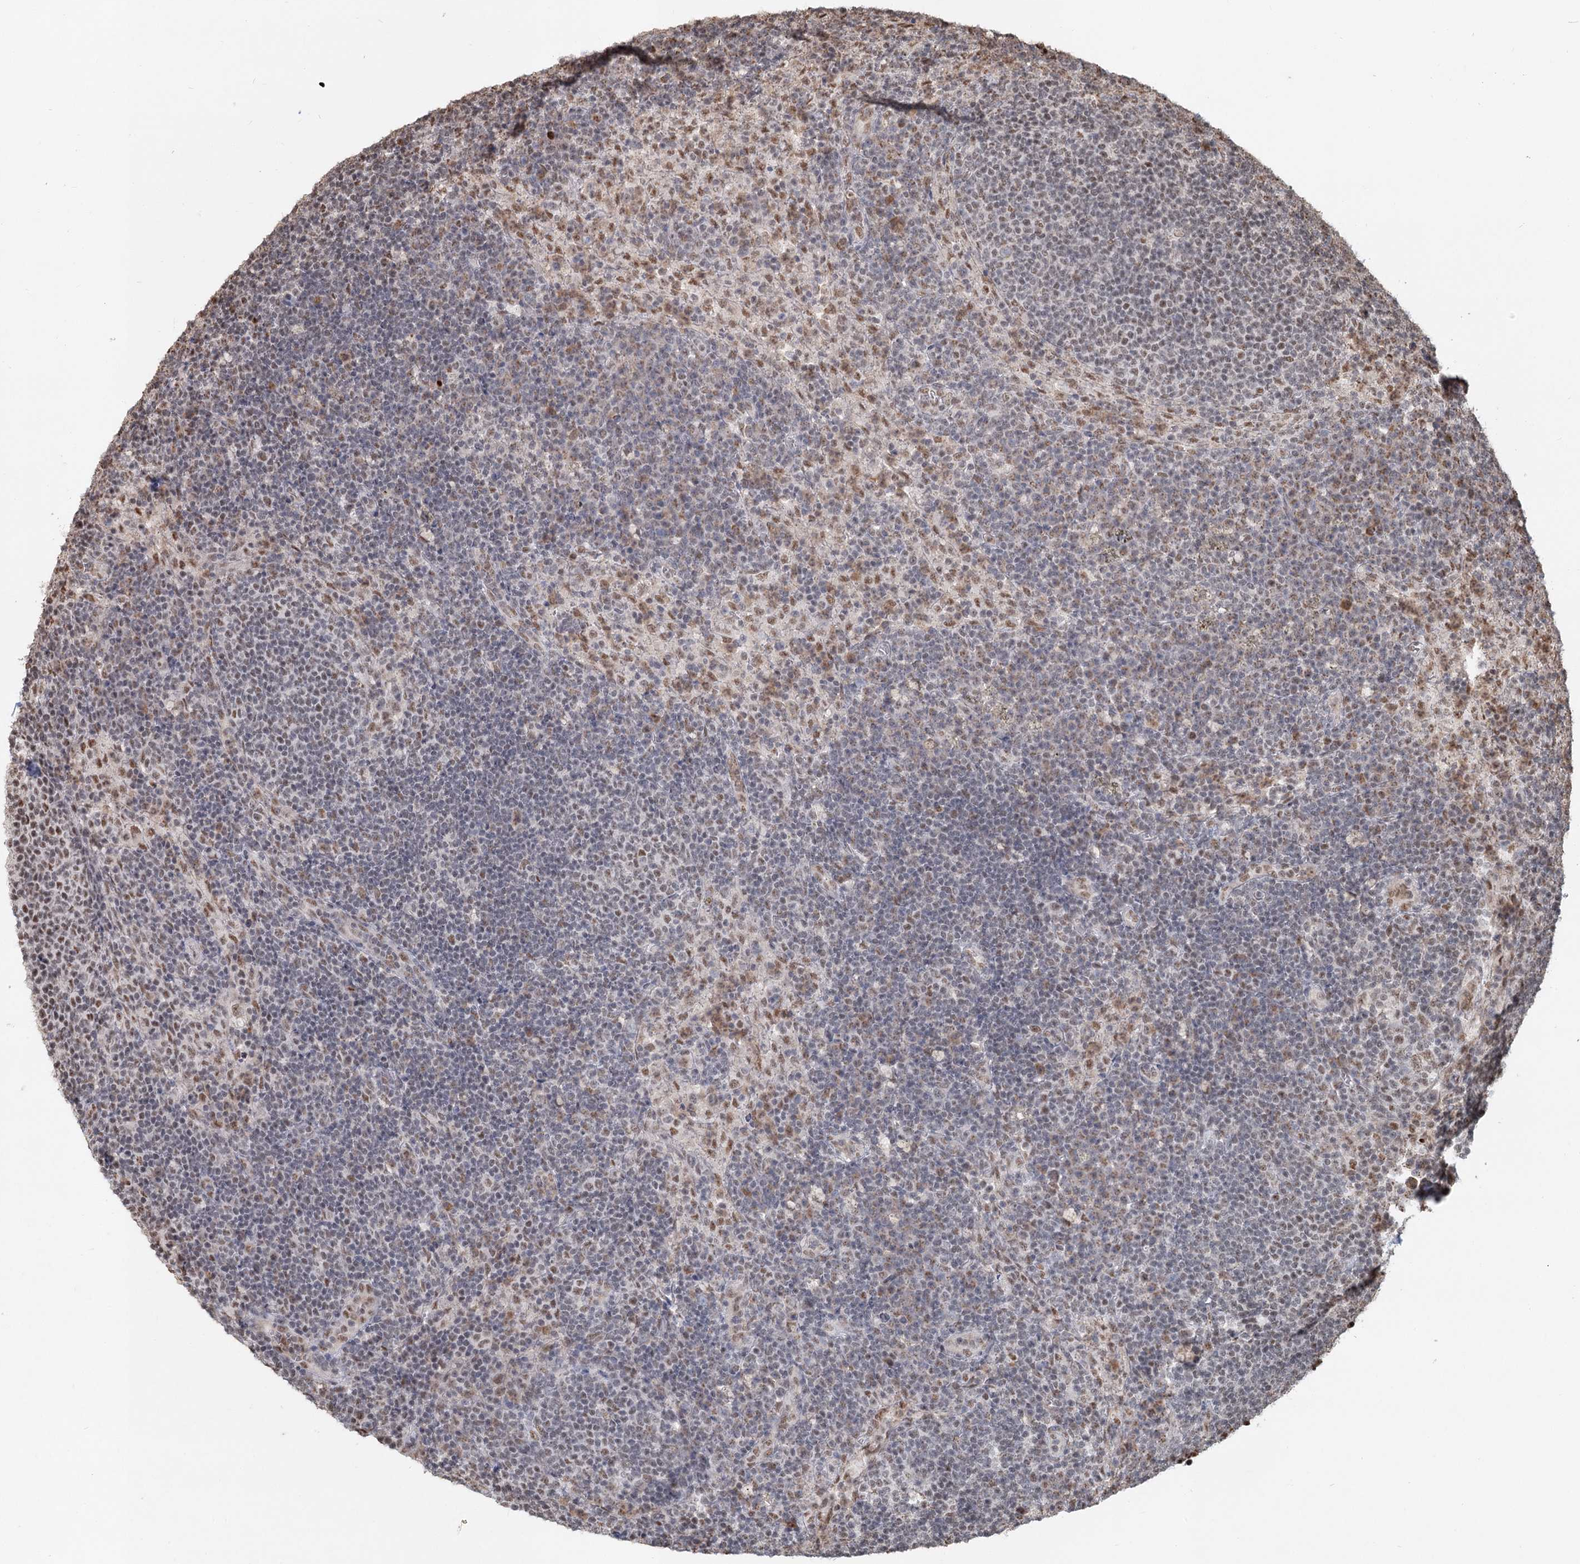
{"staining": {"intensity": "weak", "quantity": "<25%", "location": "nuclear"}, "tissue": "lymph node", "cell_type": "Germinal center cells", "image_type": "normal", "snomed": [{"axis": "morphology", "description": "Normal tissue, NOS"}, {"axis": "topography", "description": "Lymph node"}], "caption": "A micrograph of human lymph node is negative for staining in germinal center cells. (DAB (3,3'-diaminobenzidine) immunohistochemistry (IHC) visualized using brightfield microscopy, high magnification).", "gene": "GPALPP1", "patient": {"sex": "female", "age": 70}}